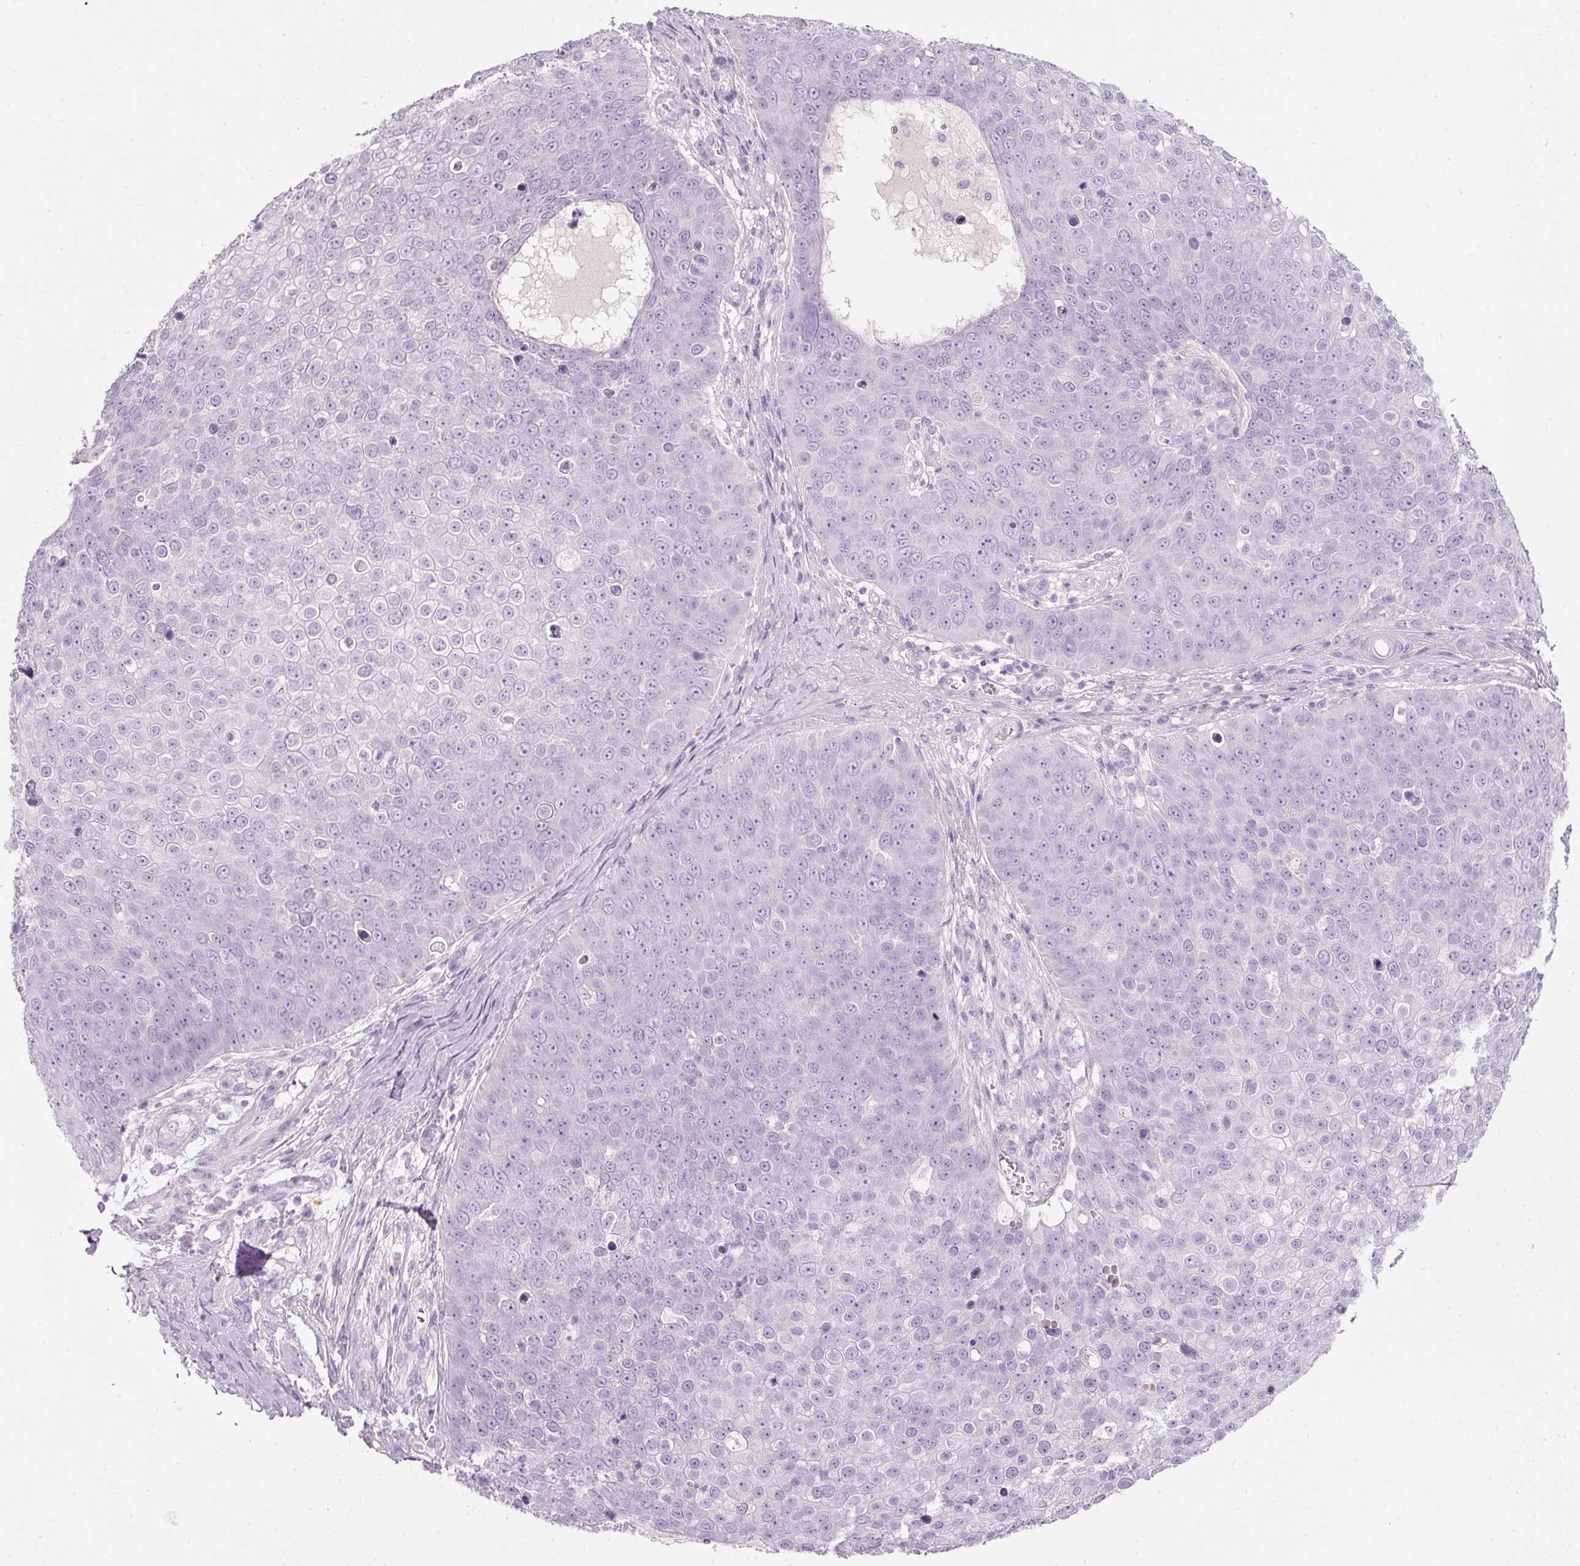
{"staining": {"intensity": "negative", "quantity": "none", "location": "none"}, "tissue": "skin cancer", "cell_type": "Tumor cells", "image_type": "cancer", "snomed": [{"axis": "morphology", "description": "Squamous cell carcinoma, NOS"}, {"axis": "topography", "description": "Skin"}], "caption": "Skin cancer stained for a protein using immunohistochemistry demonstrates no expression tumor cells.", "gene": "DNM1", "patient": {"sex": "male", "age": 71}}